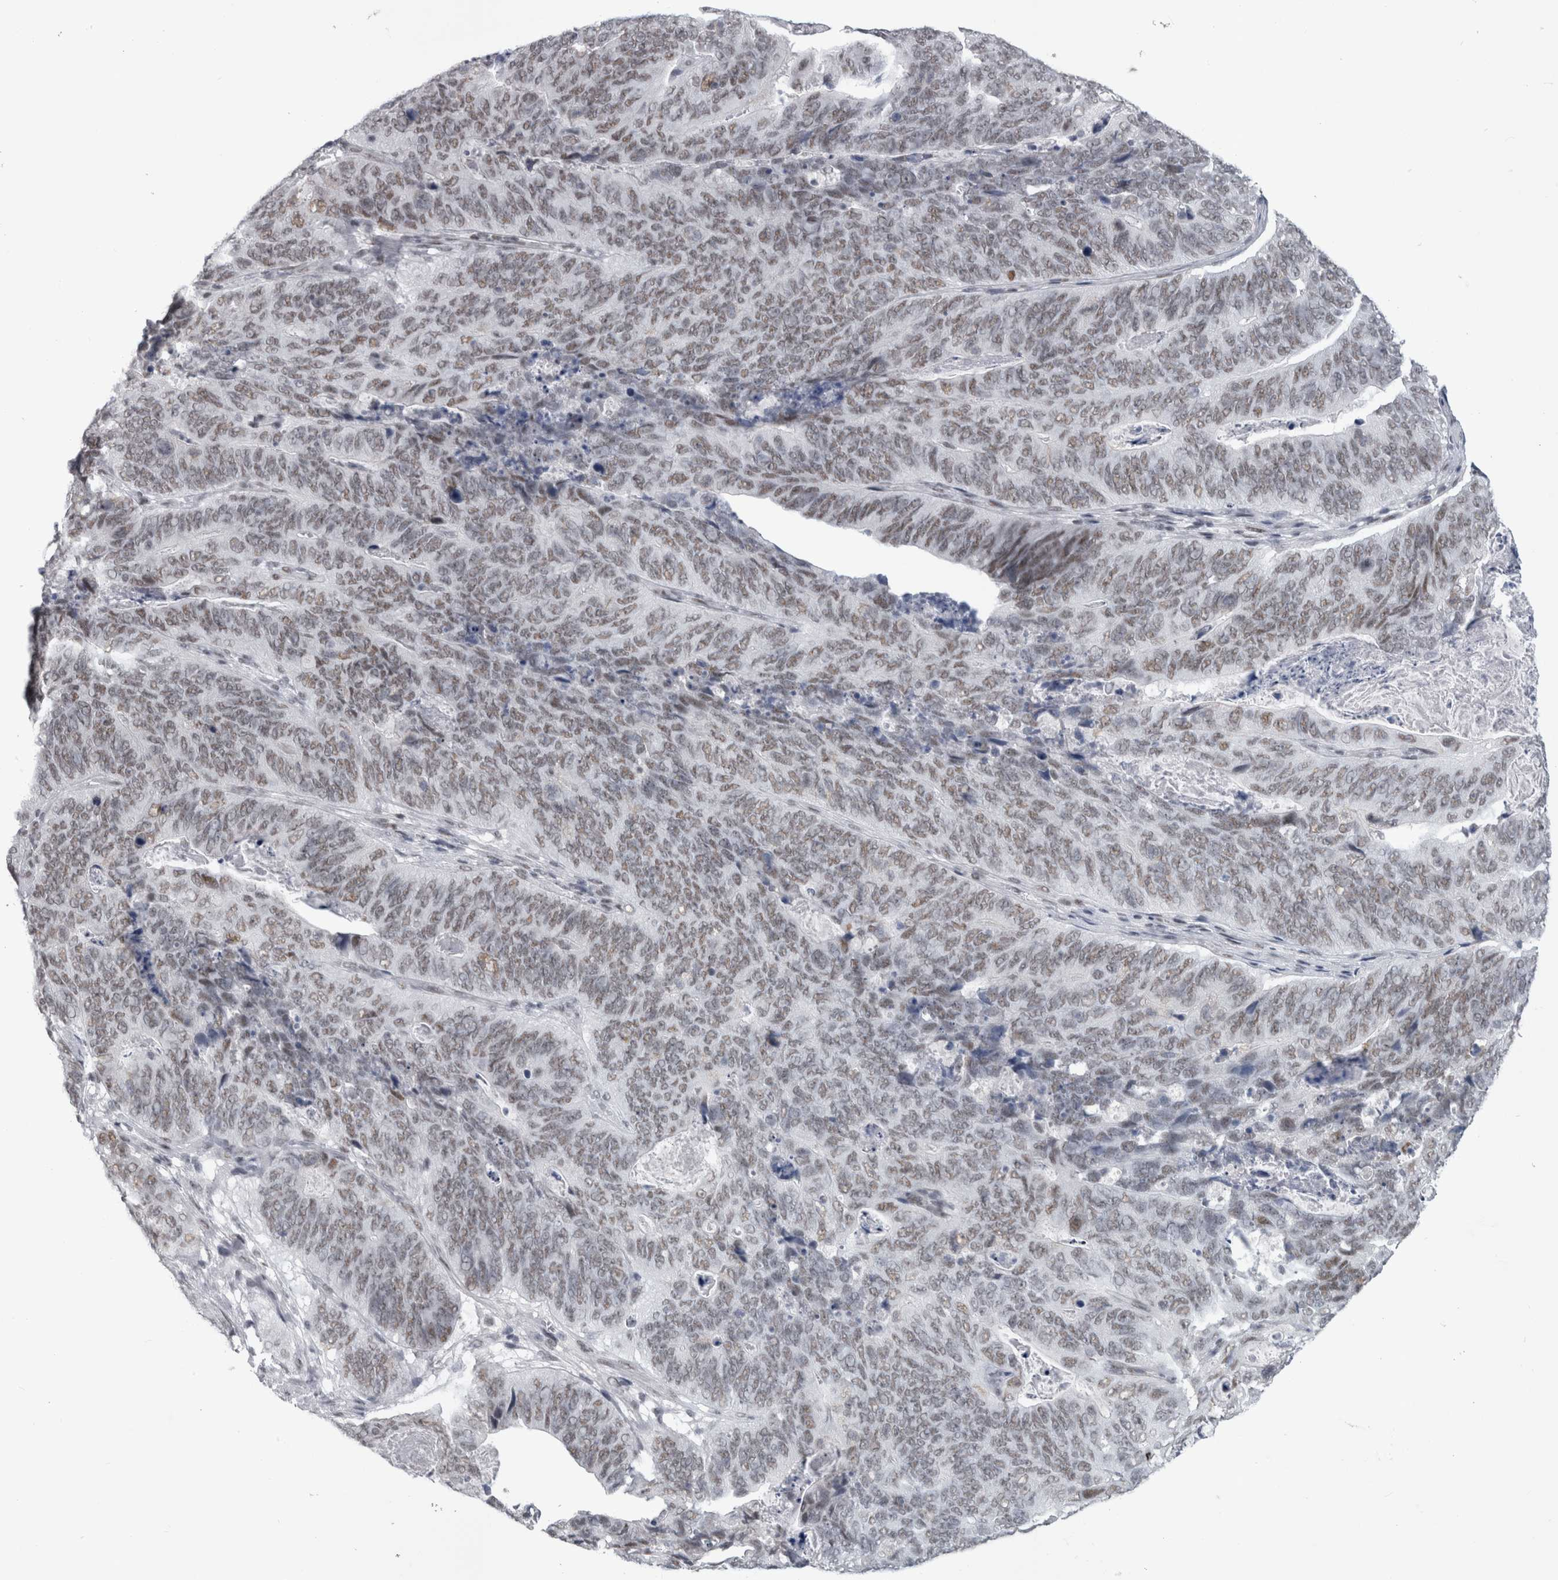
{"staining": {"intensity": "weak", "quantity": ">75%", "location": "nuclear"}, "tissue": "stomach cancer", "cell_type": "Tumor cells", "image_type": "cancer", "snomed": [{"axis": "morphology", "description": "Normal tissue, NOS"}, {"axis": "morphology", "description": "Adenocarcinoma, NOS"}, {"axis": "topography", "description": "Stomach"}], "caption": "Stomach cancer (adenocarcinoma) was stained to show a protein in brown. There is low levels of weak nuclear expression in approximately >75% of tumor cells.", "gene": "ARID4B", "patient": {"sex": "female", "age": 89}}